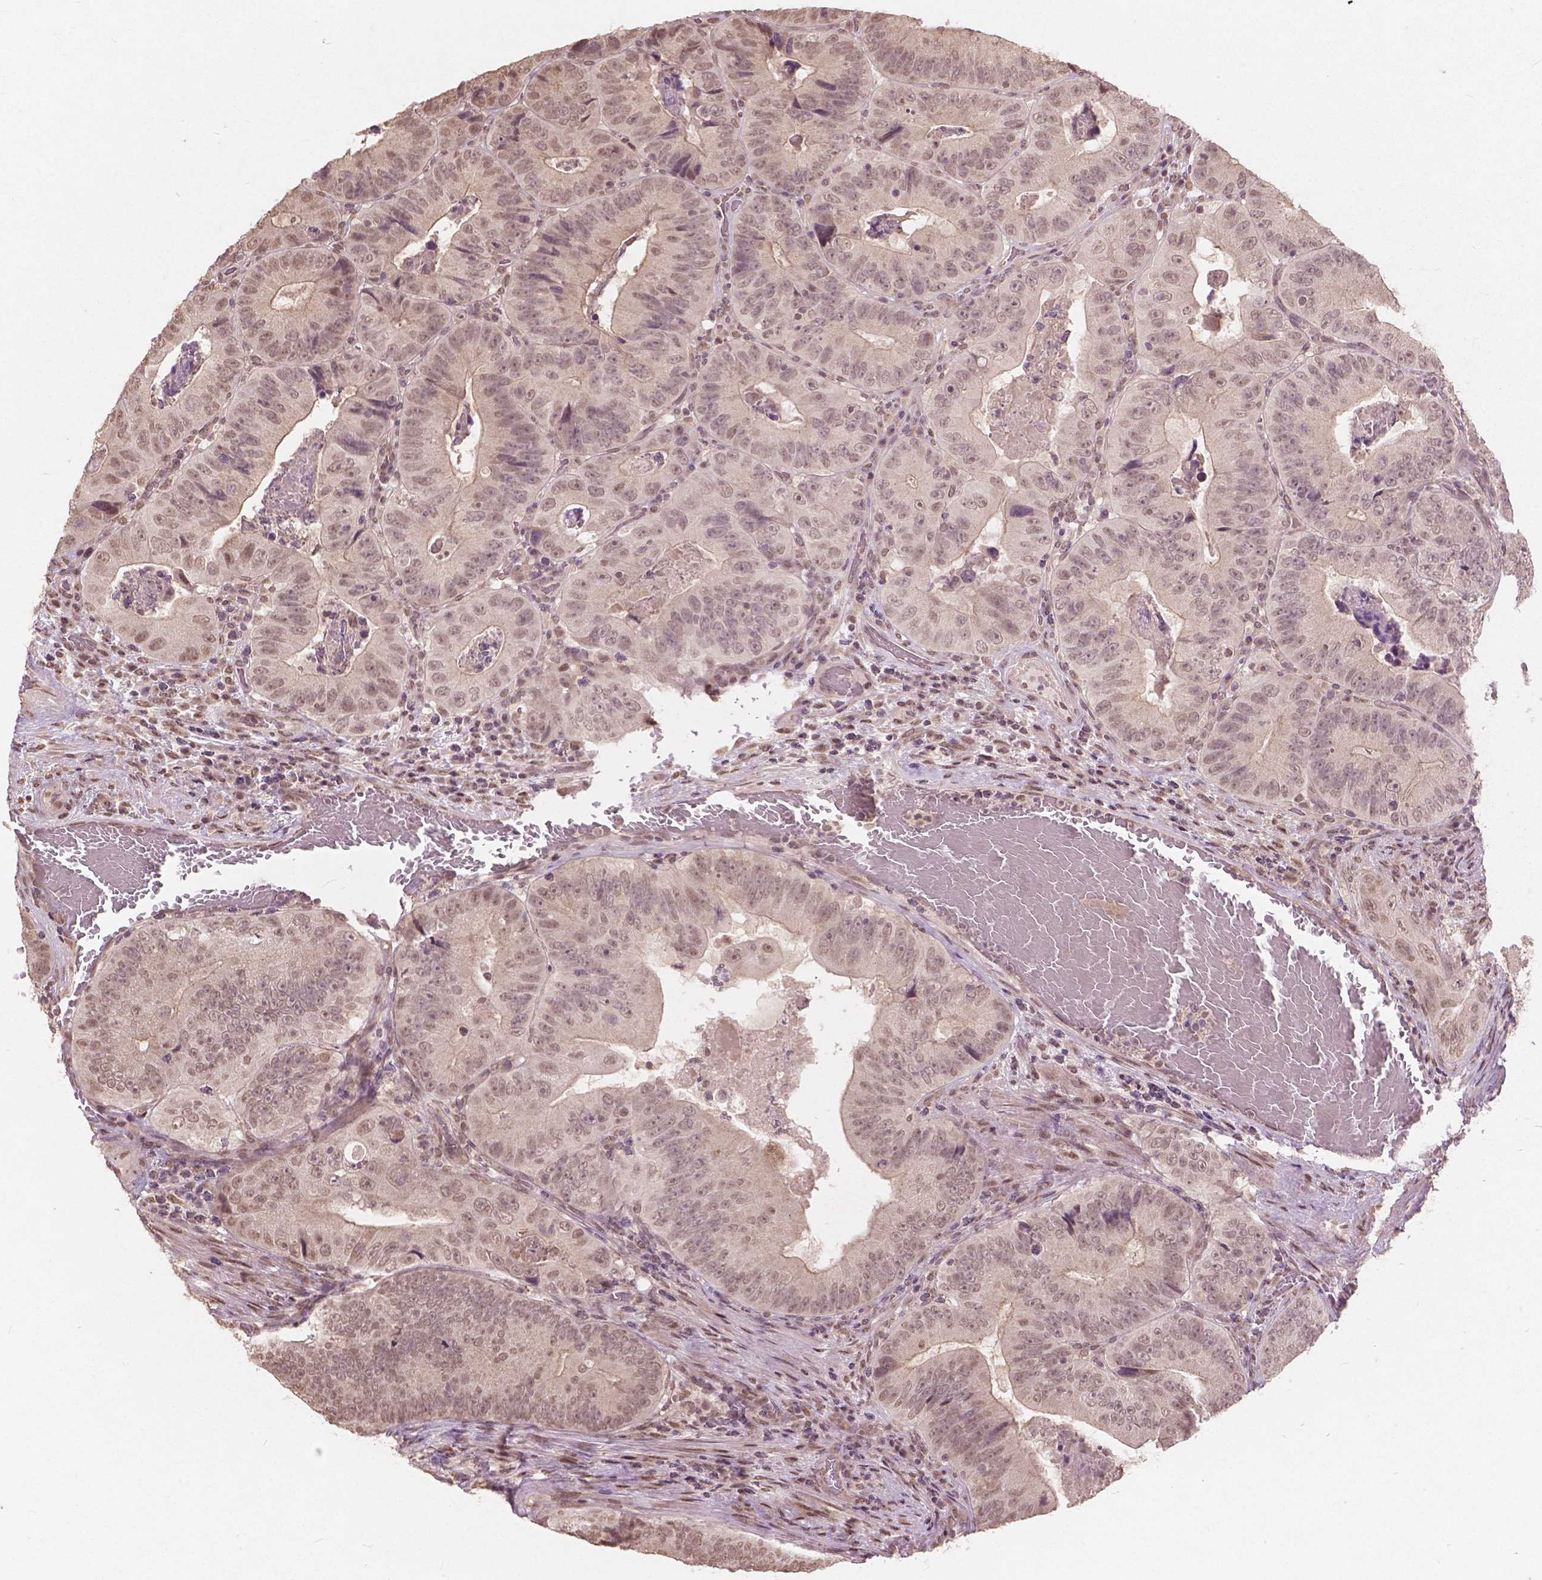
{"staining": {"intensity": "moderate", "quantity": ">75%", "location": "nuclear"}, "tissue": "colorectal cancer", "cell_type": "Tumor cells", "image_type": "cancer", "snomed": [{"axis": "morphology", "description": "Adenocarcinoma, NOS"}, {"axis": "topography", "description": "Colon"}], "caption": "High-power microscopy captured an immunohistochemistry image of colorectal cancer, revealing moderate nuclear staining in approximately >75% of tumor cells.", "gene": "HOXA10", "patient": {"sex": "female", "age": 86}}